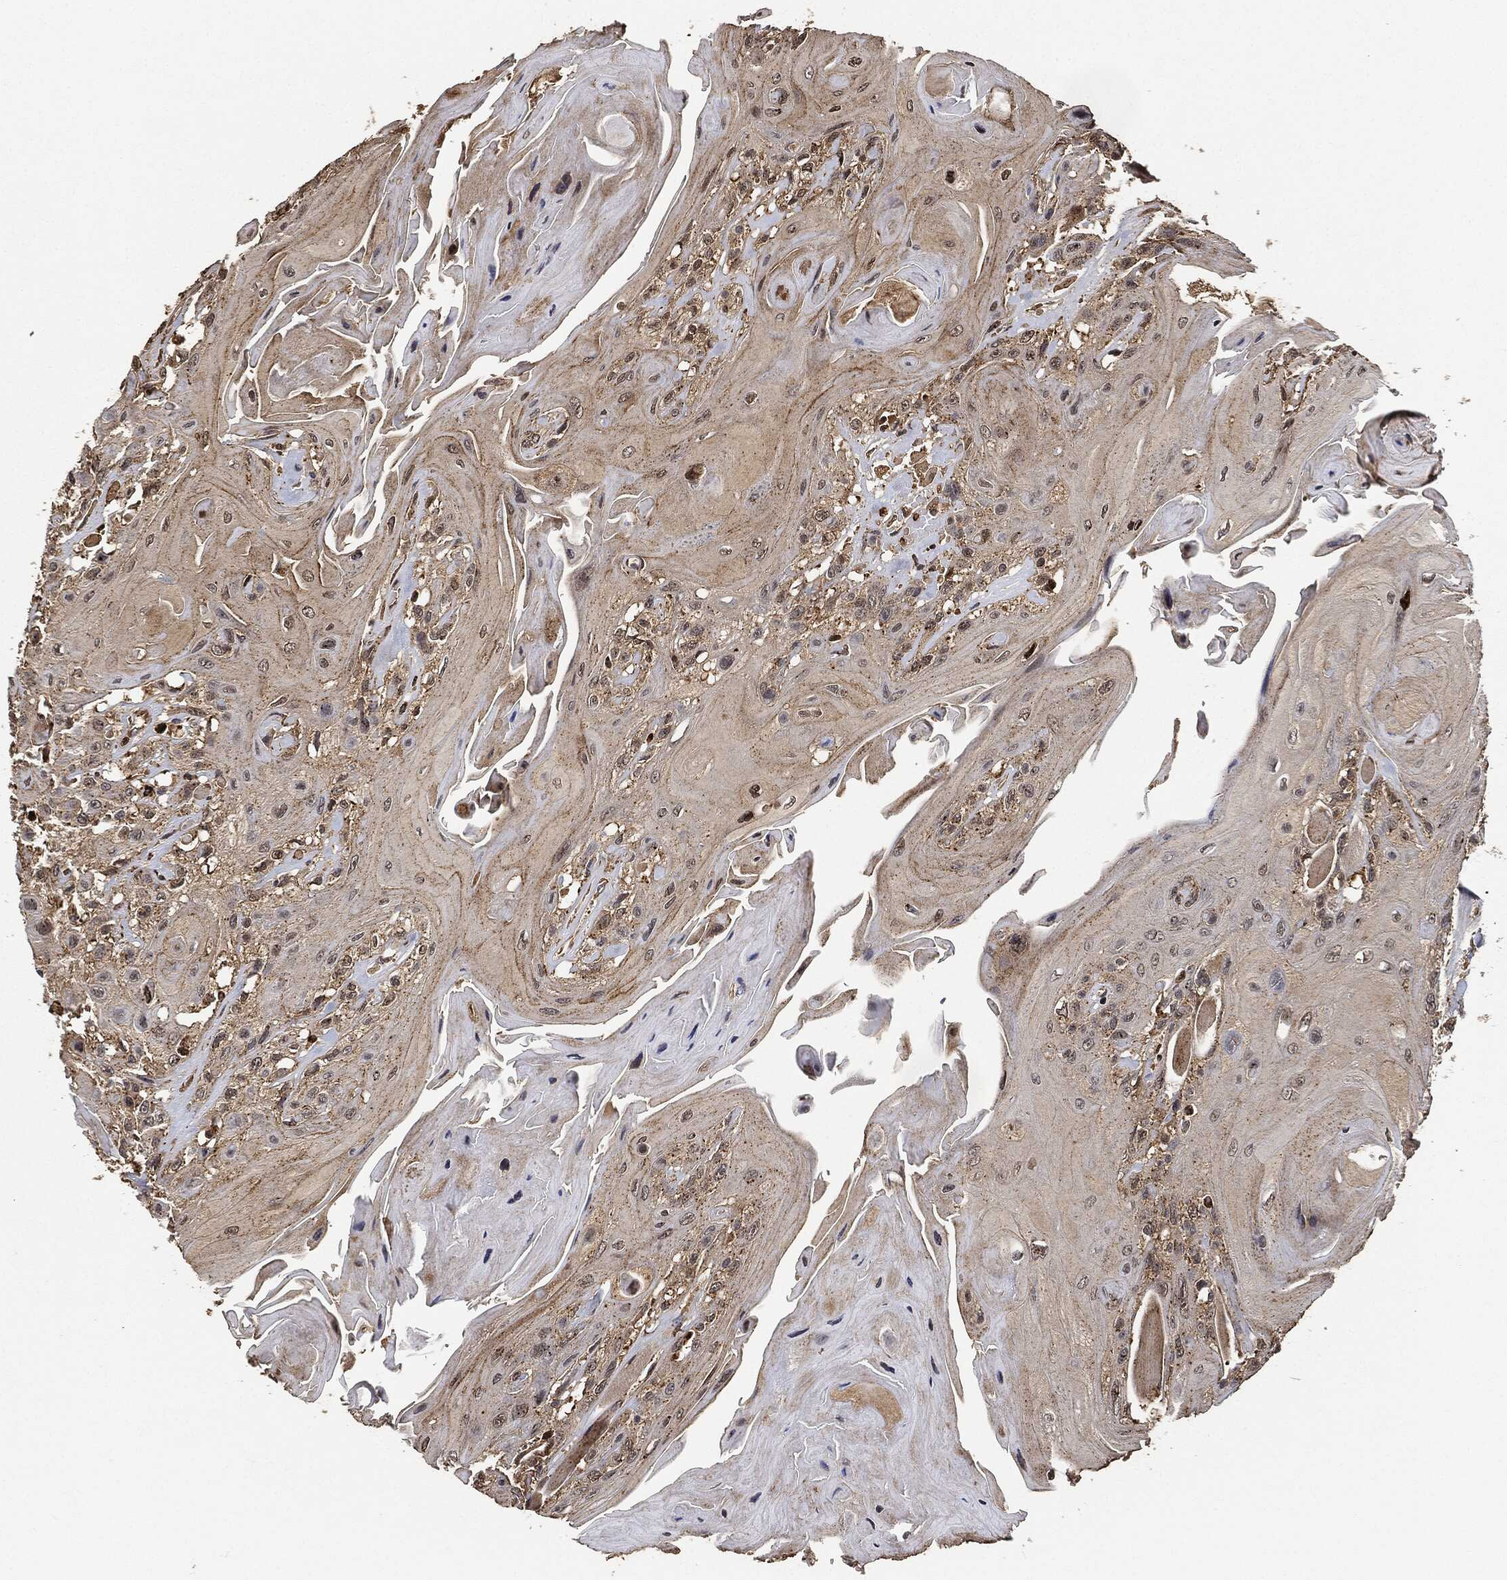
{"staining": {"intensity": "weak", "quantity": "25%-75%", "location": "cytoplasmic/membranous"}, "tissue": "head and neck cancer", "cell_type": "Tumor cells", "image_type": "cancer", "snomed": [{"axis": "morphology", "description": "Squamous cell carcinoma, NOS"}, {"axis": "topography", "description": "Head-Neck"}], "caption": "This image shows immunohistochemistry (IHC) staining of head and neck cancer, with low weak cytoplasmic/membranous positivity in approximately 25%-75% of tumor cells.", "gene": "MAP3K3", "patient": {"sex": "female", "age": 59}}